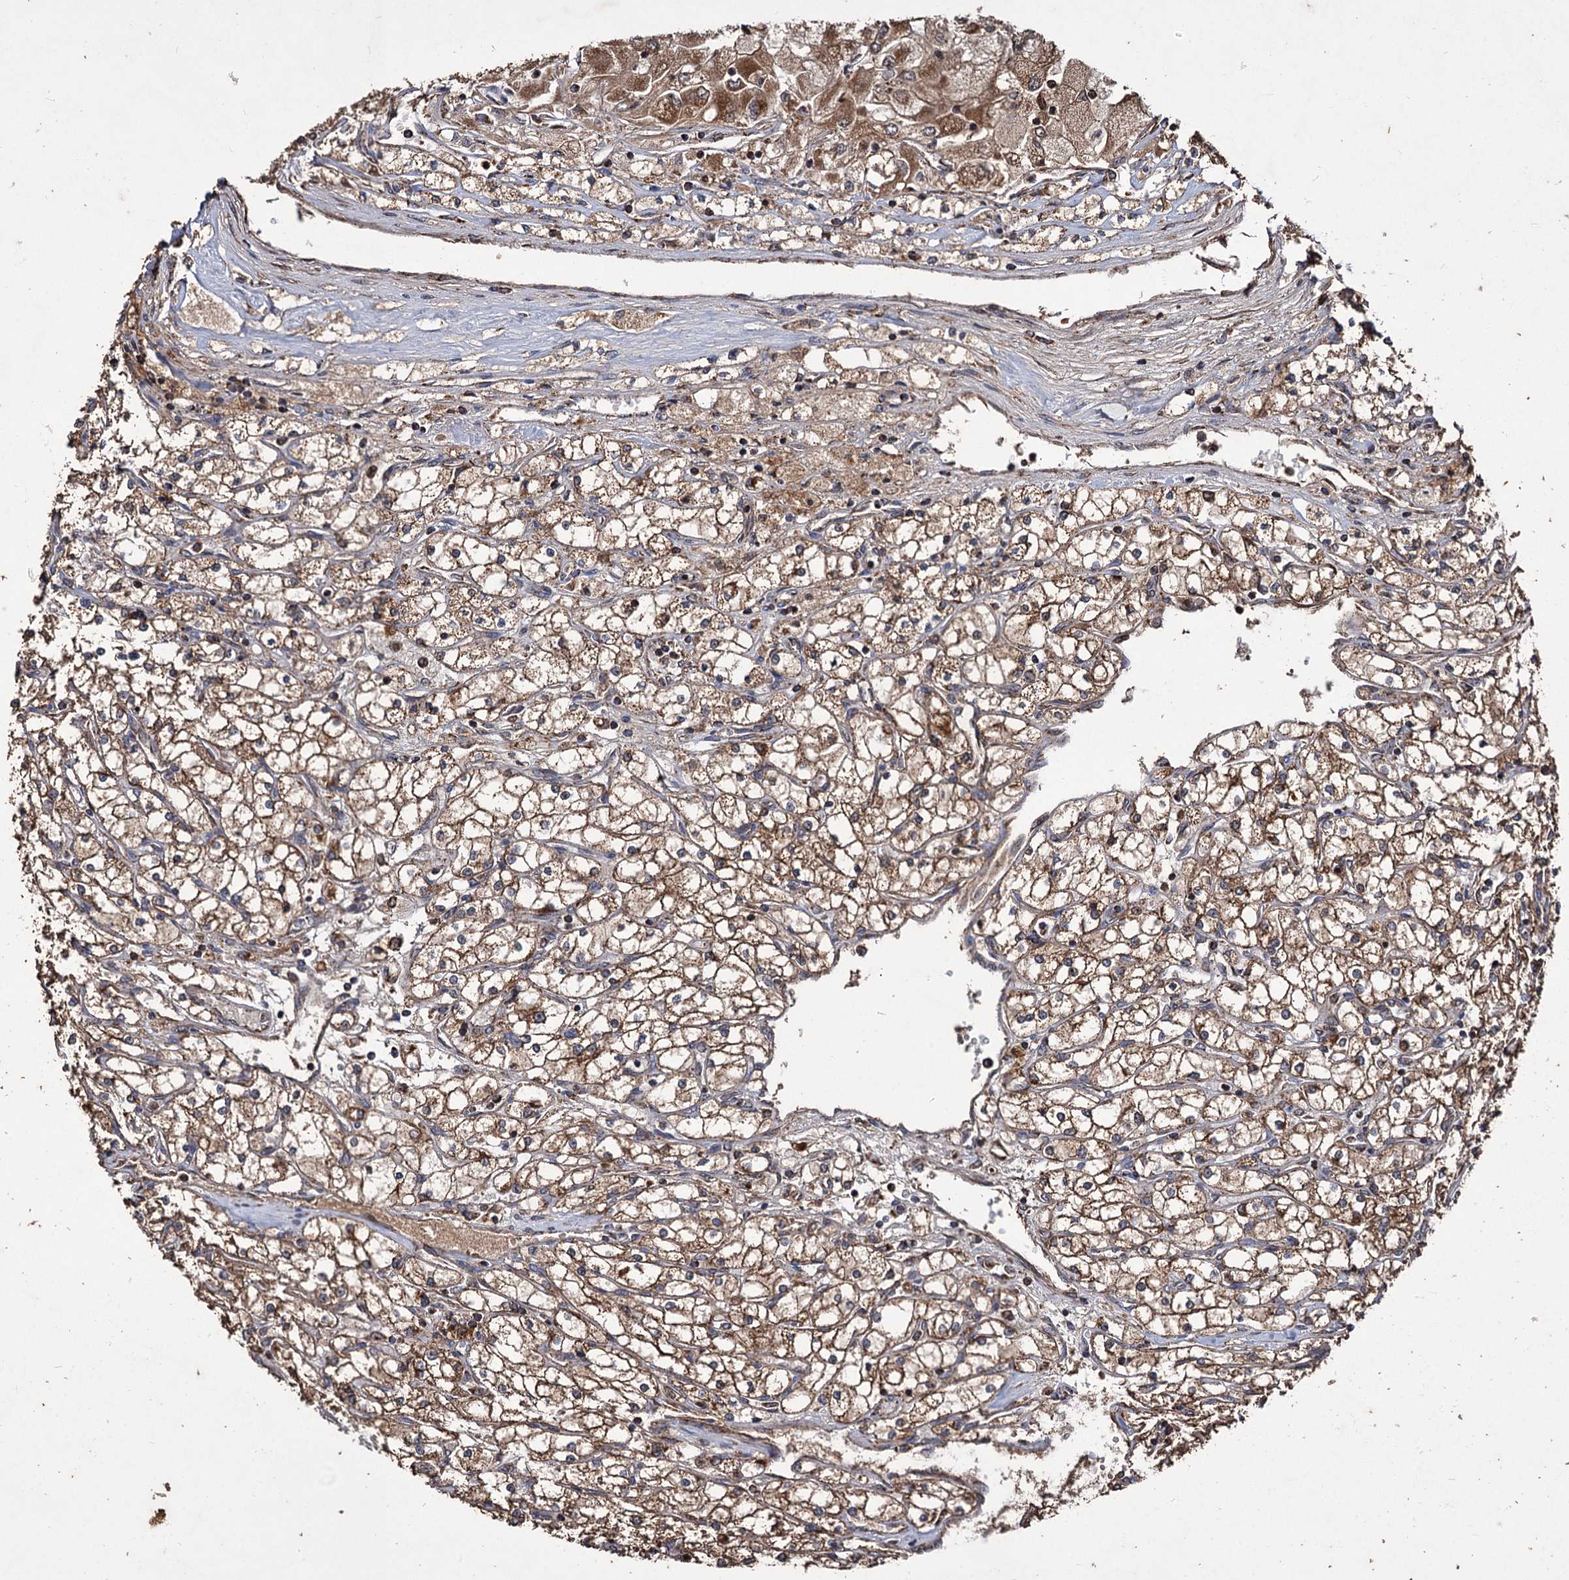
{"staining": {"intensity": "moderate", "quantity": ">75%", "location": "cytoplasmic/membranous"}, "tissue": "renal cancer", "cell_type": "Tumor cells", "image_type": "cancer", "snomed": [{"axis": "morphology", "description": "Adenocarcinoma, NOS"}, {"axis": "topography", "description": "Kidney"}], "caption": "Renal cancer tissue displays moderate cytoplasmic/membranous expression in approximately >75% of tumor cells", "gene": "IPO4", "patient": {"sex": "male", "age": 80}}